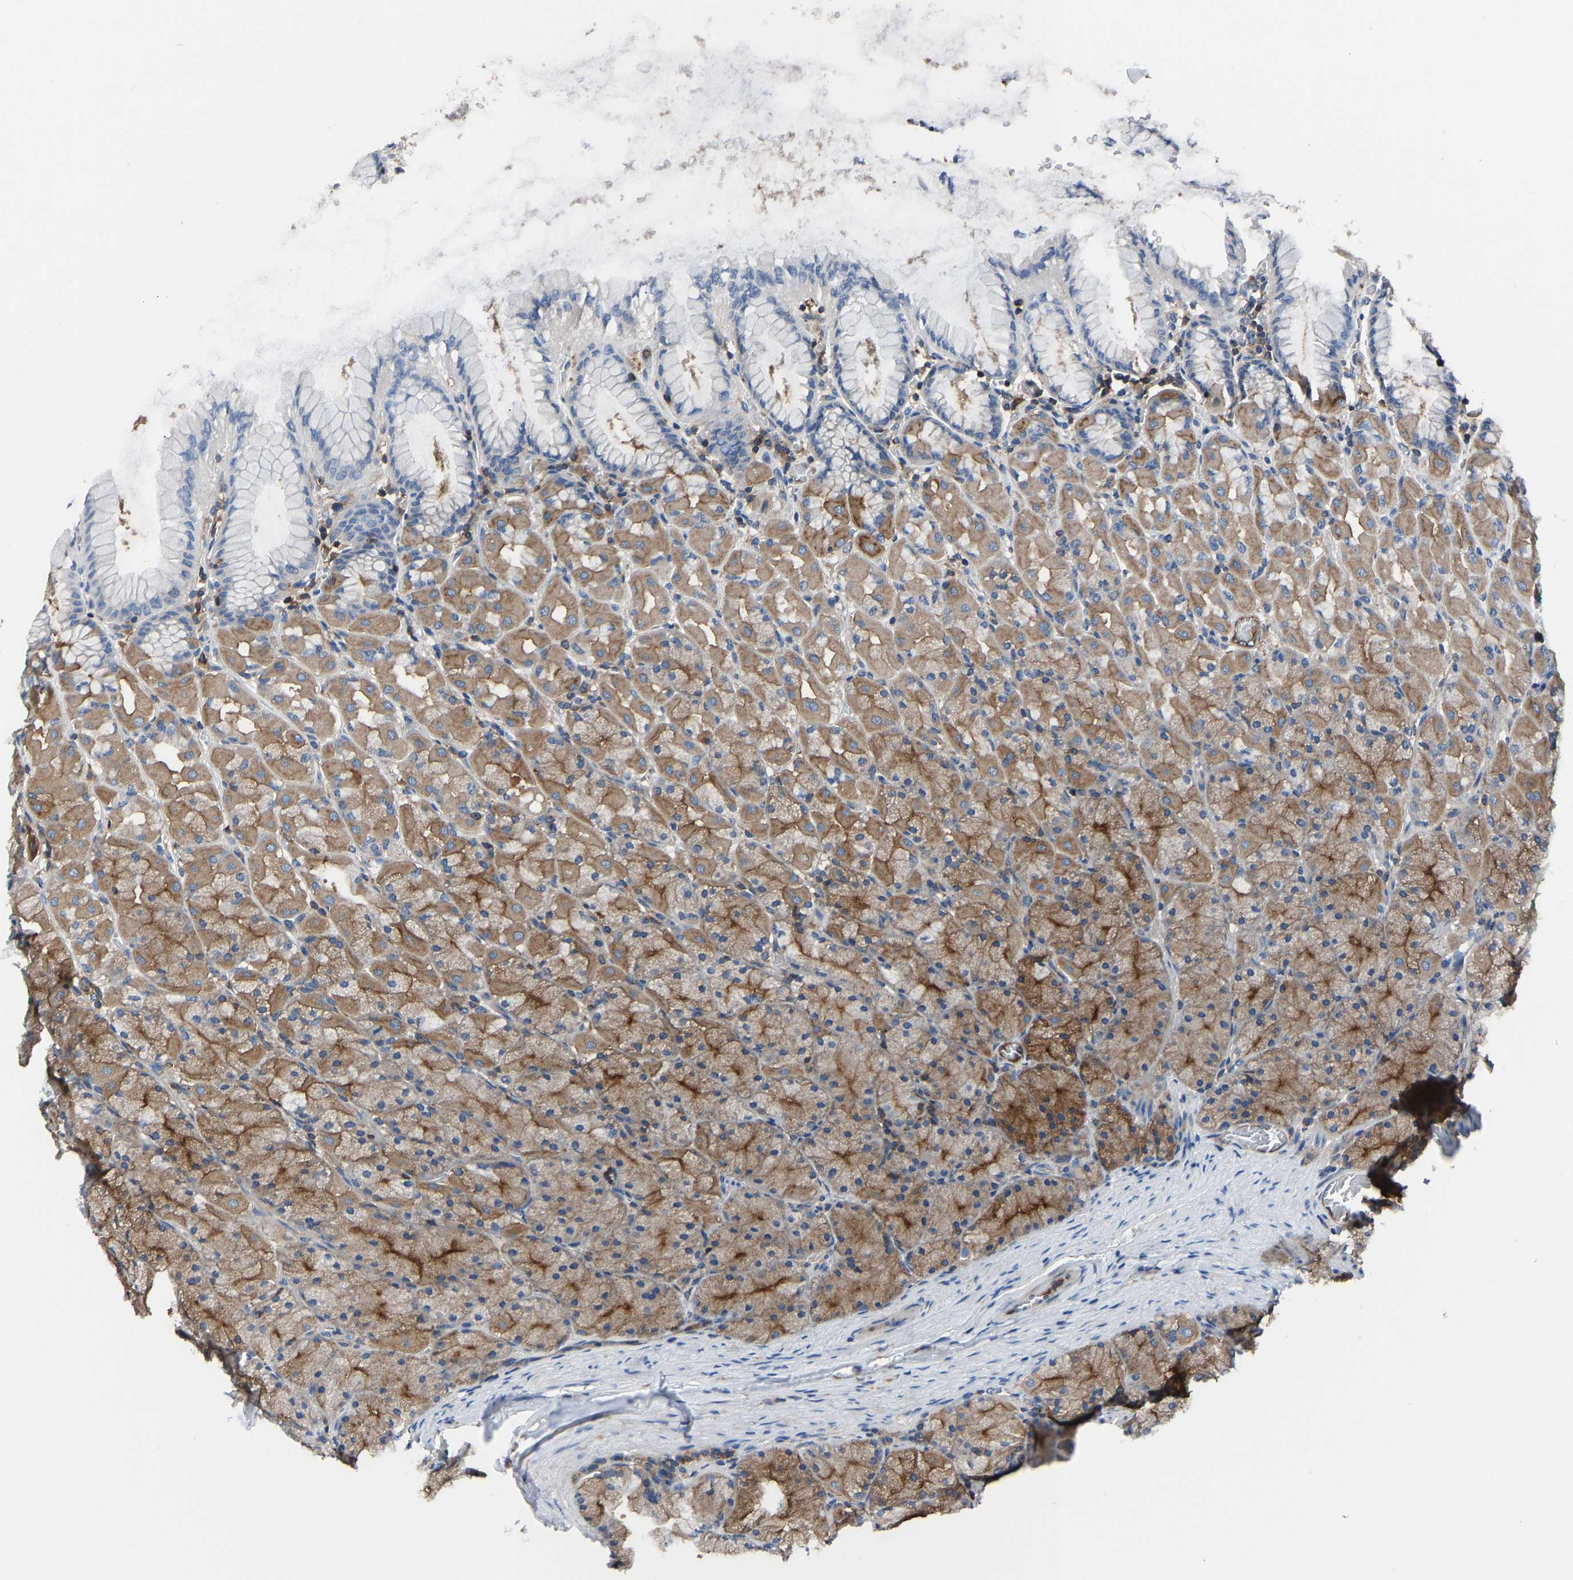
{"staining": {"intensity": "moderate", "quantity": ">75%", "location": "cytoplasmic/membranous"}, "tissue": "stomach", "cell_type": "Glandular cells", "image_type": "normal", "snomed": [{"axis": "morphology", "description": "Normal tissue, NOS"}, {"axis": "topography", "description": "Stomach, upper"}], "caption": "Stomach stained with immunohistochemistry (IHC) displays moderate cytoplasmic/membranous expression in about >75% of glandular cells. (Brightfield microscopy of DAB IHC at high magnification).", "gene": "PRKAR1A", "patient": {"sex": "female", "age": 56}}